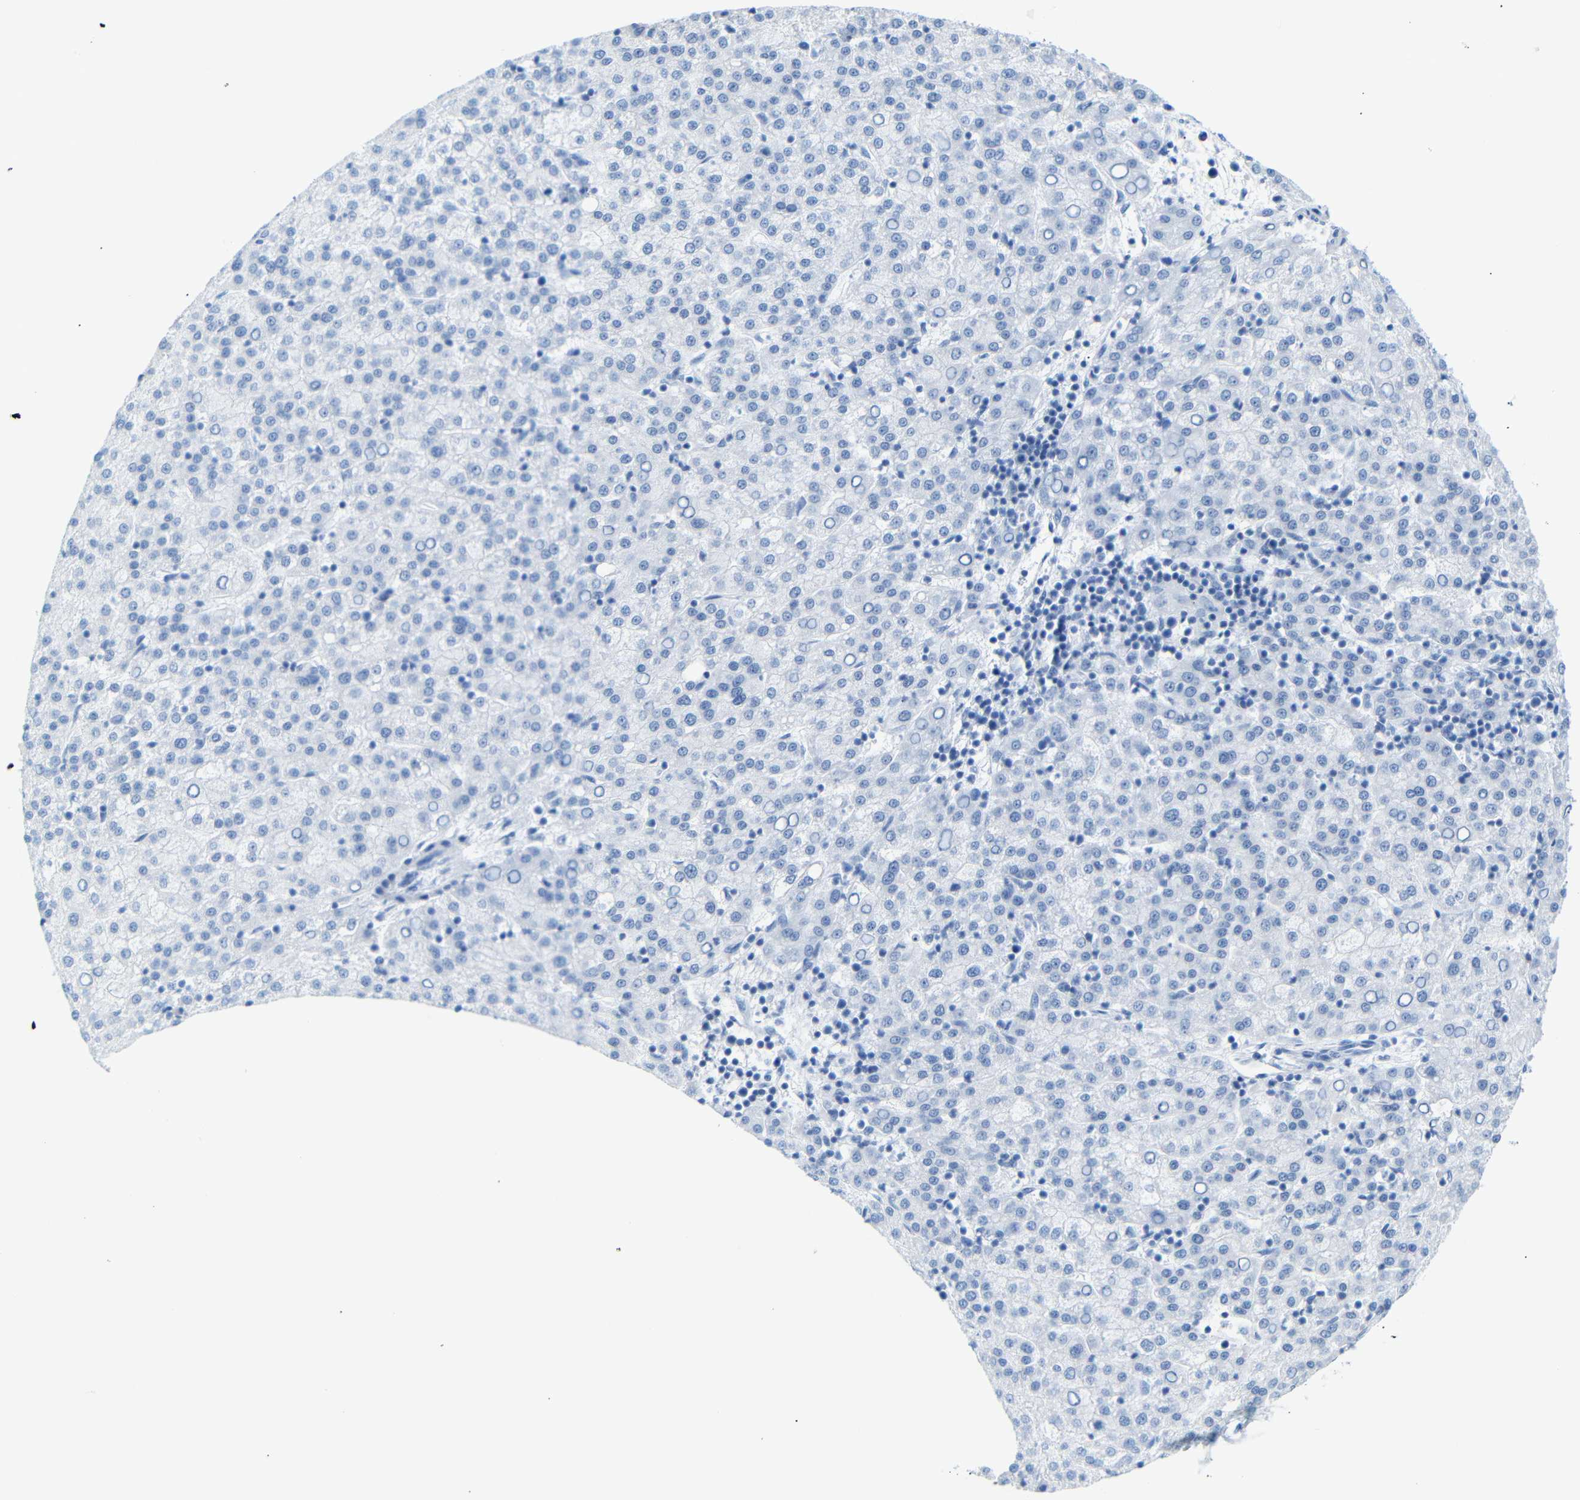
{"staining": {"intensity": "negative", "quantity": "none", "location": "none"}, "tissue": "liver cancer", "cell_type": "Tumor cells", "image_type": "cancer", "snomed": [{"axis": "morphology", "description": "Carcinoma, Hepatocellular, NOS"}, {"axis": "topography", "description": "Liver"}], "caption": "This is an IHC image of human liver cancer. There is no positivity in tumor cells.", "gene": "DYNAP", "patient": {"sex": "female", "age": 58}}